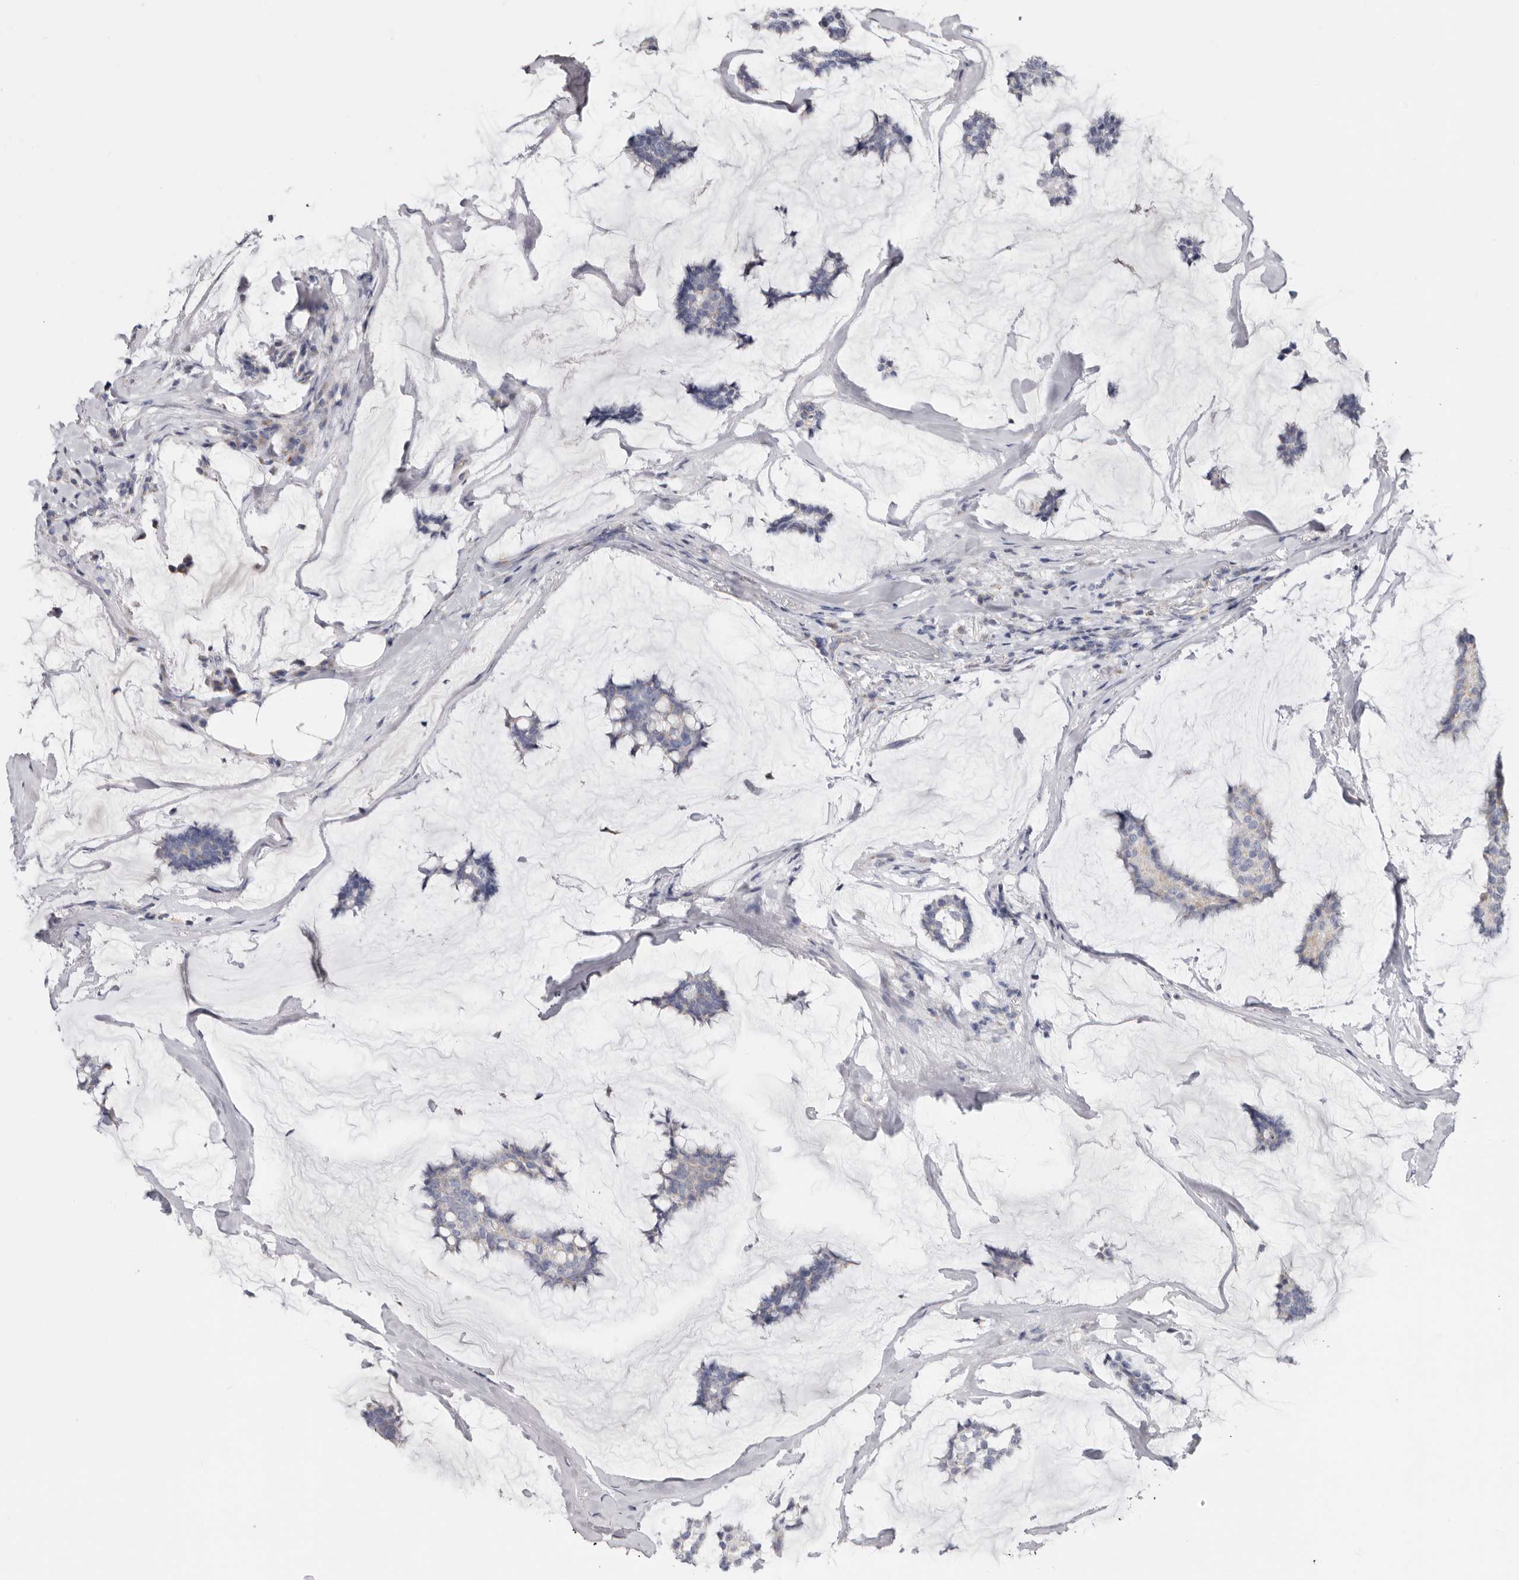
{"staining": {"intensity": "negative", "quantity": "none", "location": "none"}, "tissue": "breast cancer", "cell_type": "Tumor cells", "image_type": "cancer", "snomed": [{"axis": "morphology", "description": "Duct carcinoma"}, {"axis": "topography", "description": "Breast"}], "caption": "Breast cancer (infiltrating ductal carcinoma) was stained to show a protein in brown. There is no significant expression in tumor cells. (DAB (3,3'-diaminobenzidine) immunohistochemistry (IHC) visualized using brightfield microscopy, high magnification).", "gene": "RSPO2", "patient": {"sex": "female", "age": 93}}